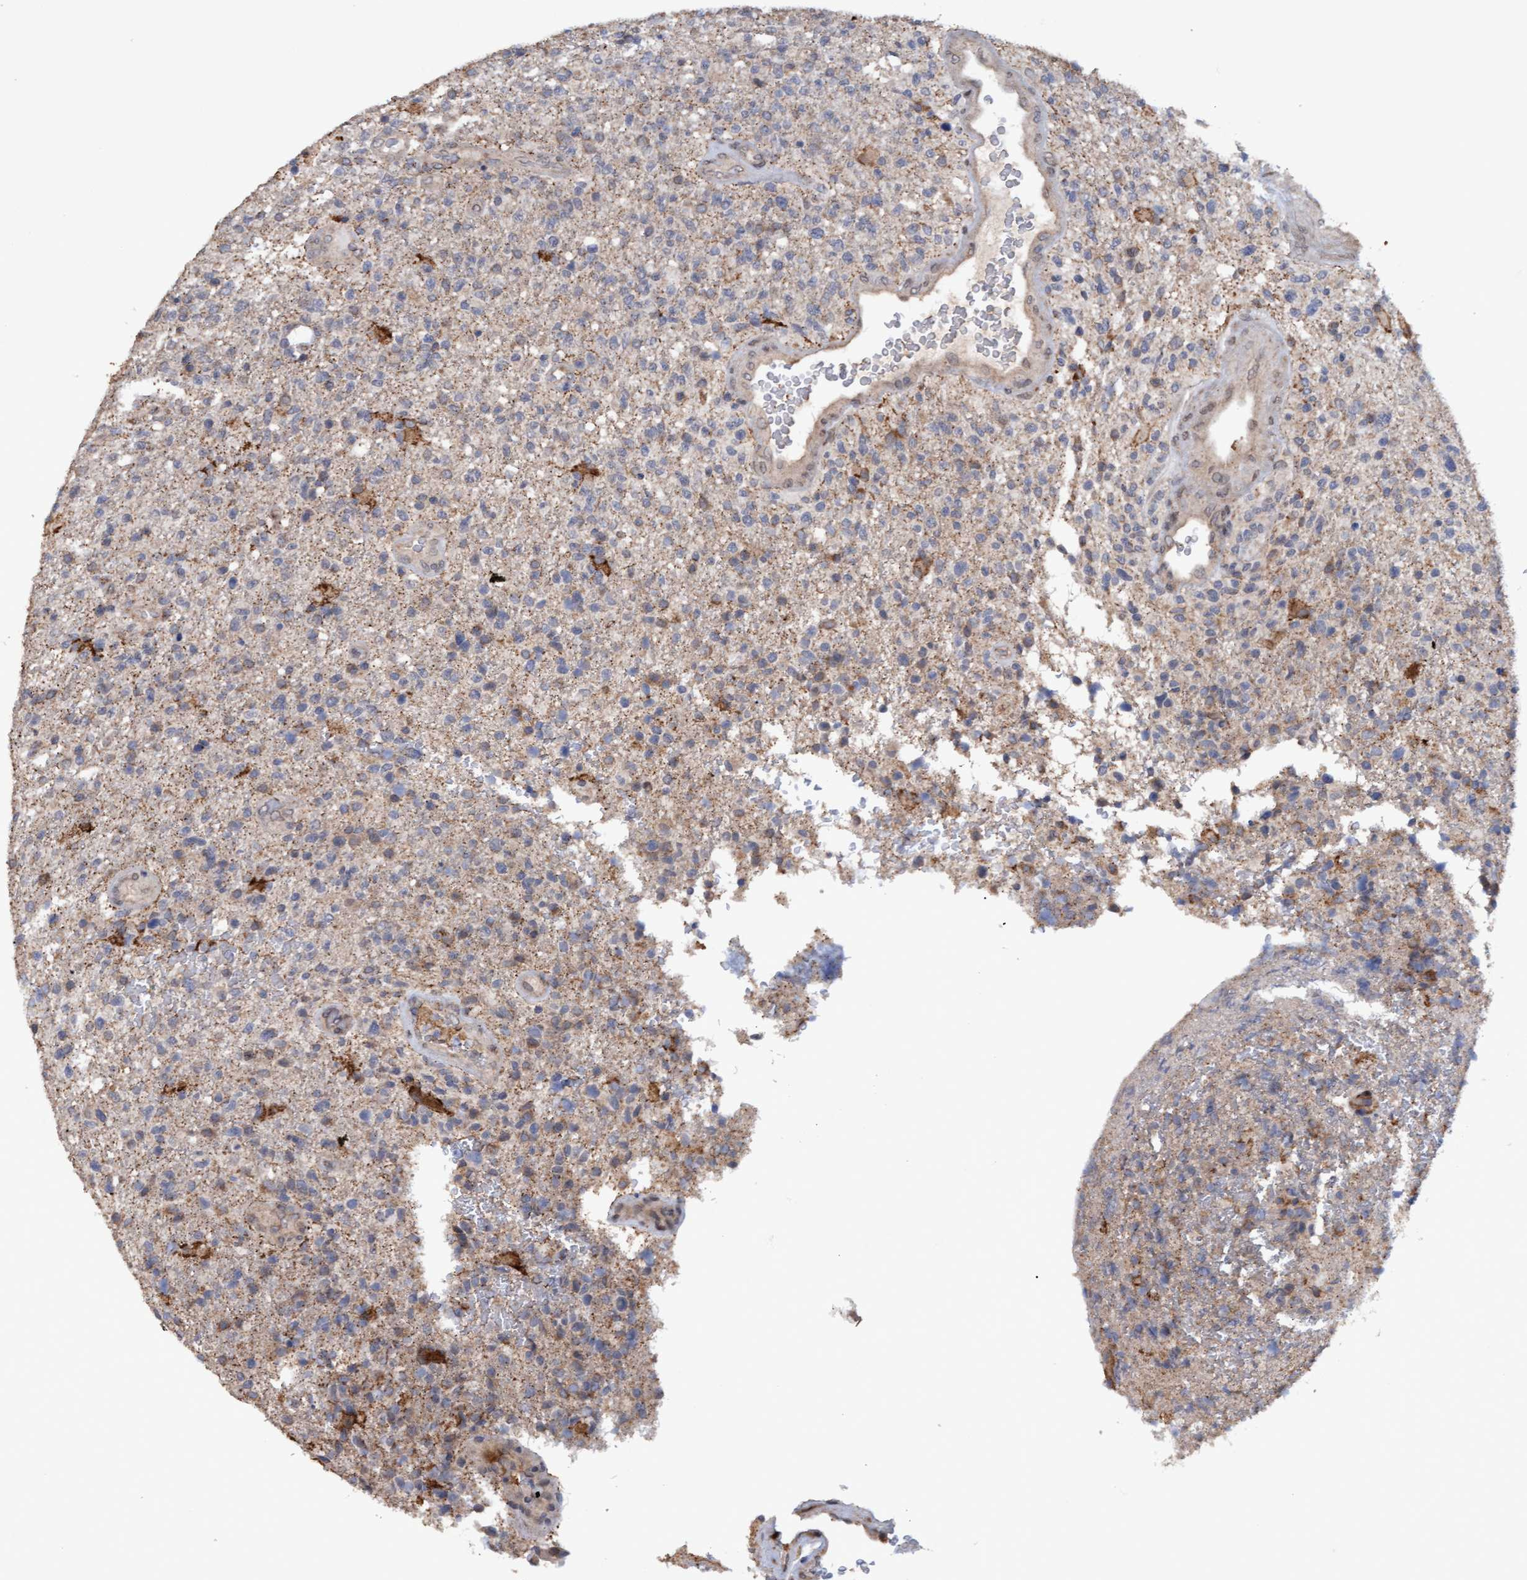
{"staining": {"intensity": "weak", "quantity": "<25%", "location": "cytoplasmic/membranous"}, "tissue": "glioma", "cell_type": "Tumor cells", "image_type": "cancer", "snomed": [{"axis": "morphology", "description": "Glioma, malignant, High grade"}, {"axis": "topography", "description": "Brain"}], "caption": "A high-resolution photomicrograph shows immunohistochemistry (IHC) staining of malignant high-grade glioma, which demonstrates no significant positivity in tumor cells.", "gene": "MGLL", "patient": {"sex": "male", "age": 72}}